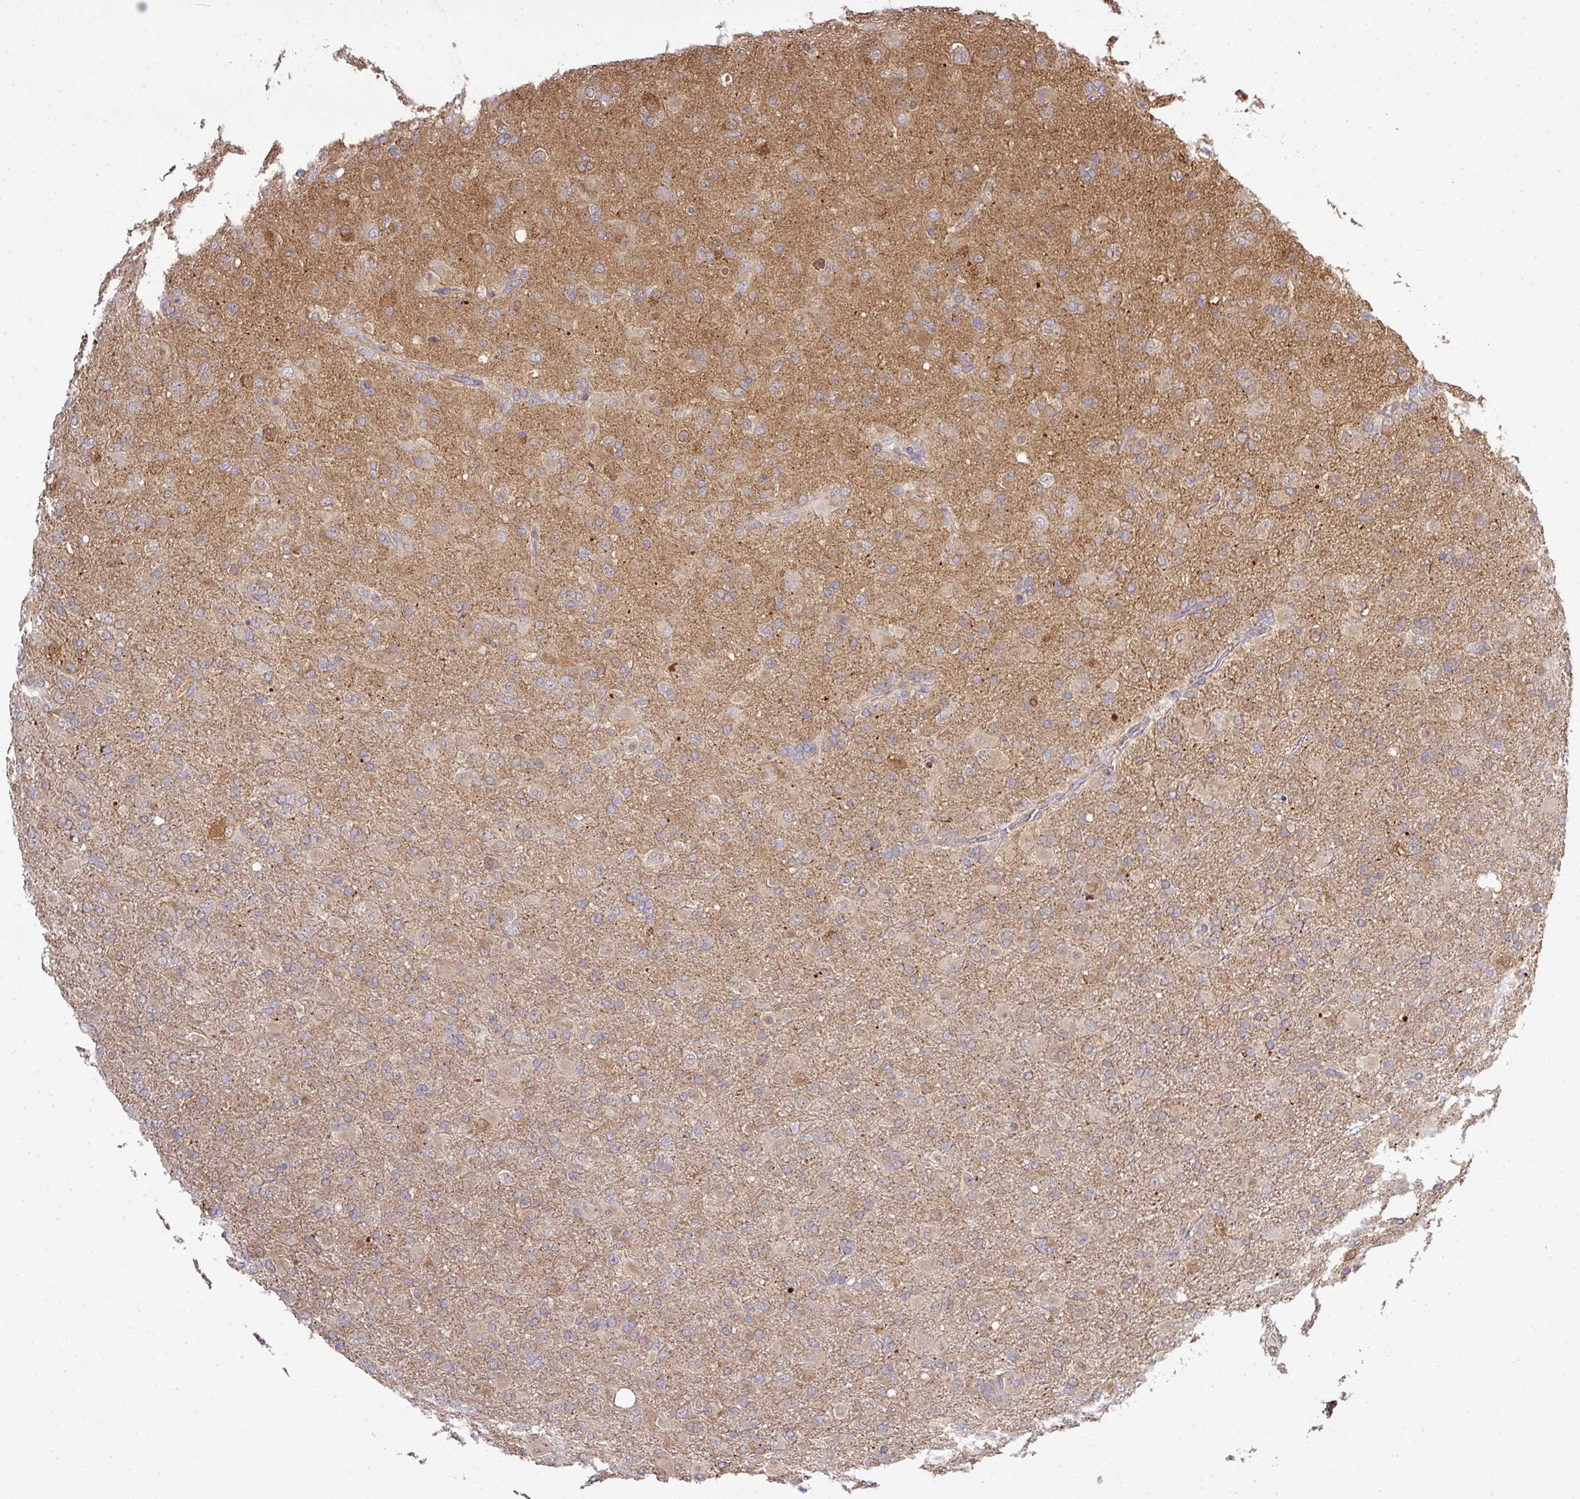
{"staining": {"intensity": "weak", "quantity": "<25%", "location": "cytoplasmic/membranous"}, "tissue": "glioma", "cell_type": "Tumor cells", "image_type": "cancer", "snomed": [{"axis": "morphology", "description": "Glioma, malignant, Low grade"}, {"axis": "topography", "description": "Brain"}], "caption": "Malignant glioma (low-grade) stained for a protein using immunohistochemistry (IHC) exhibits no expression tumor cells.", "gene": "TMEM107", "patient": {"sex": "male", "age": 65}}